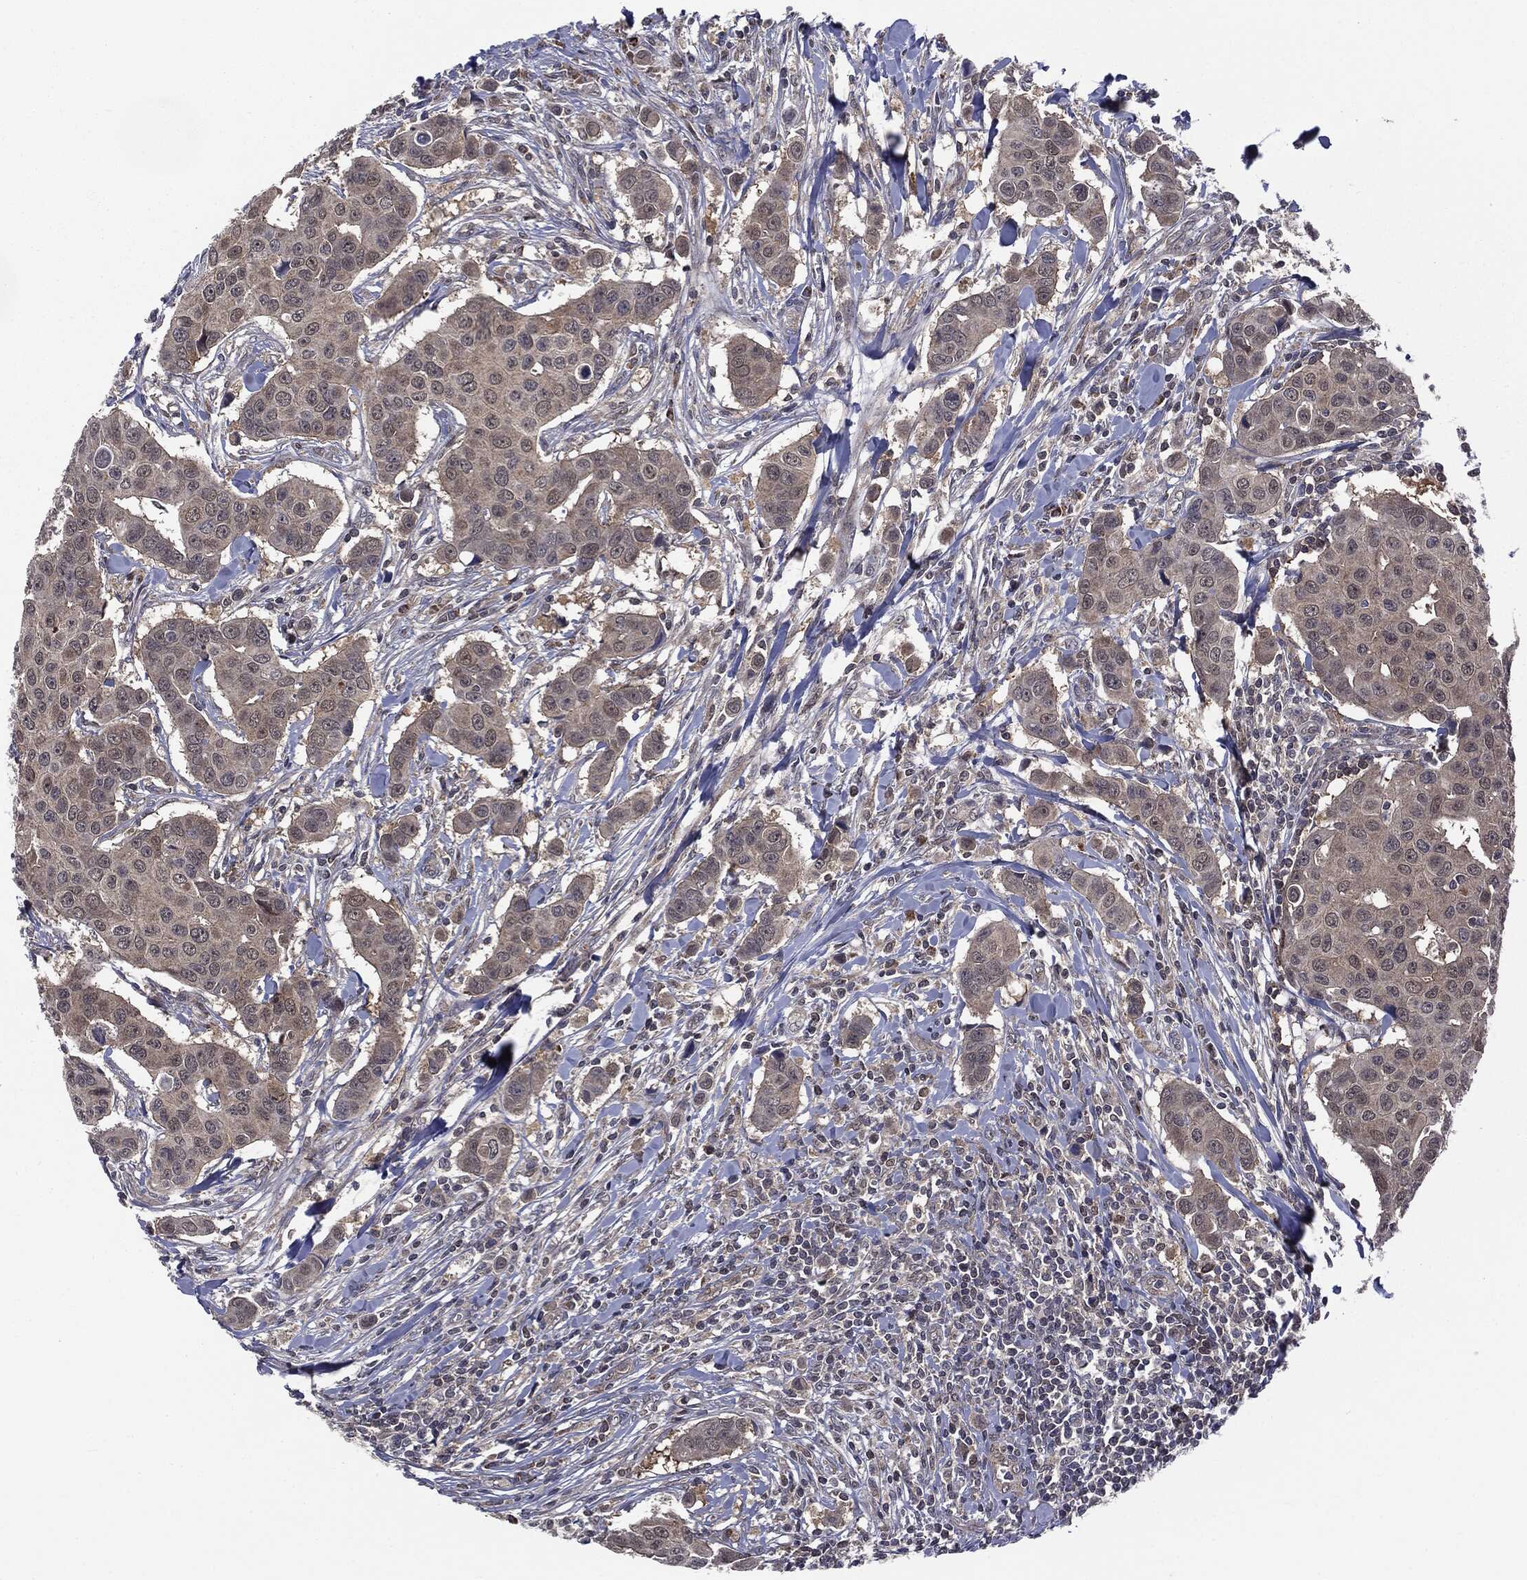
{"staining": {"intensity": "negative", "quantity": "none", "location": "none"}, "tissue": "breast cancer", "cell_type": "Tumor cells", "image_type": "cancer", "snomed": [{"axis": "morphology", "description": "Duct carcinoma"}, {"axis": "topography", "description": "Breast"}], "caption": "There is no significant expression in tumor cells of breast intraductal carcinoma.", "gene": "PTPA", "patient": {"sex": "female", "age": 24}}